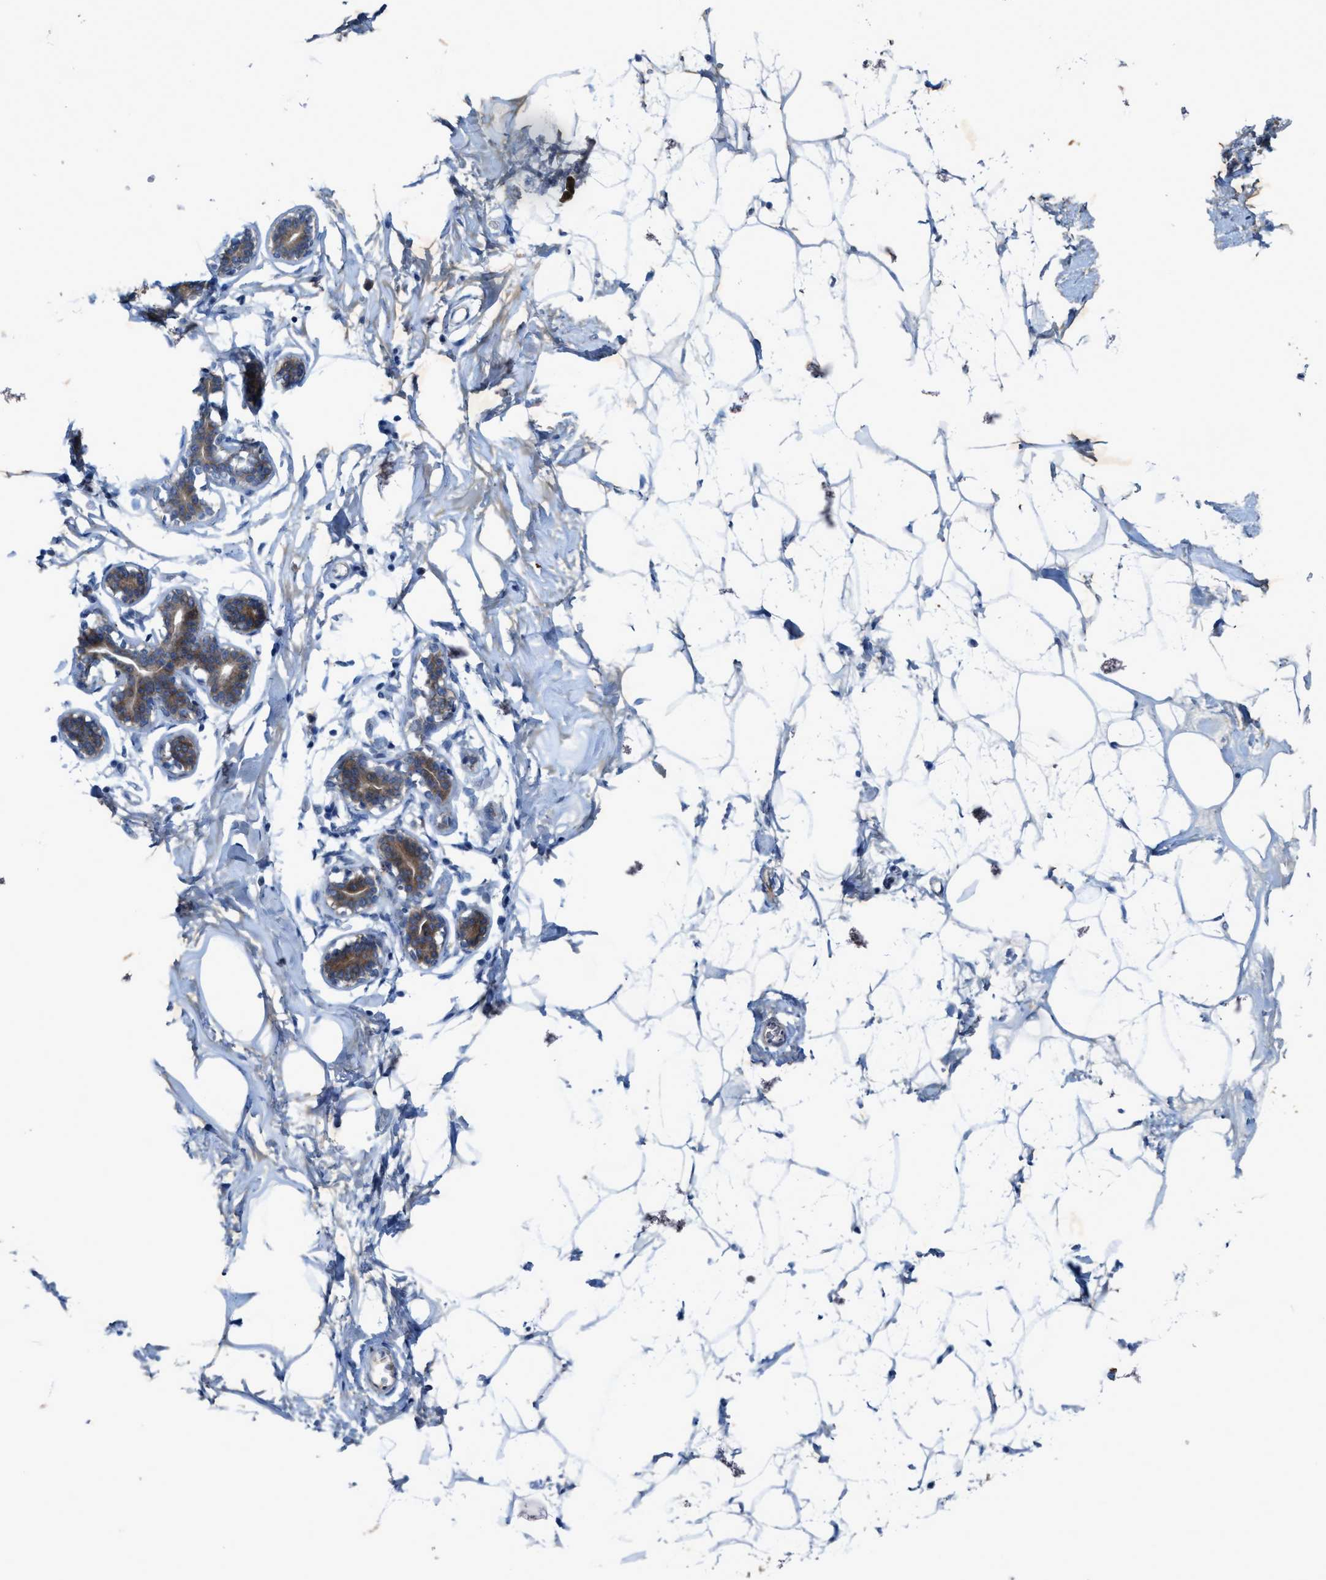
{"staining": {"intensity": "moderate", "quantity": "25%-75%", "location": "cytoplasmic/membranous"}, "tissue": "adipose tissue", "cell_type": "Adipocytes", "image_type": "normal", "snomed": [{"axis": "morphology", "description": "Normal tissue, NOS"}, {"axis": "morphology", "description": "Fibrosis, NOS"}, {"axis": "topography", "description": "Breast"}, {"axis": "topography", "description": "Adipose tissue"}], "caption": "About 25%-75% of adipocytes in normal adipose tissue reveal moderate cytoplasmic/membranous protein staining as visualized by brown immunohistochemical staining.", "gene": "URGCP", "patient": {"sex": "female", "age": 39}}